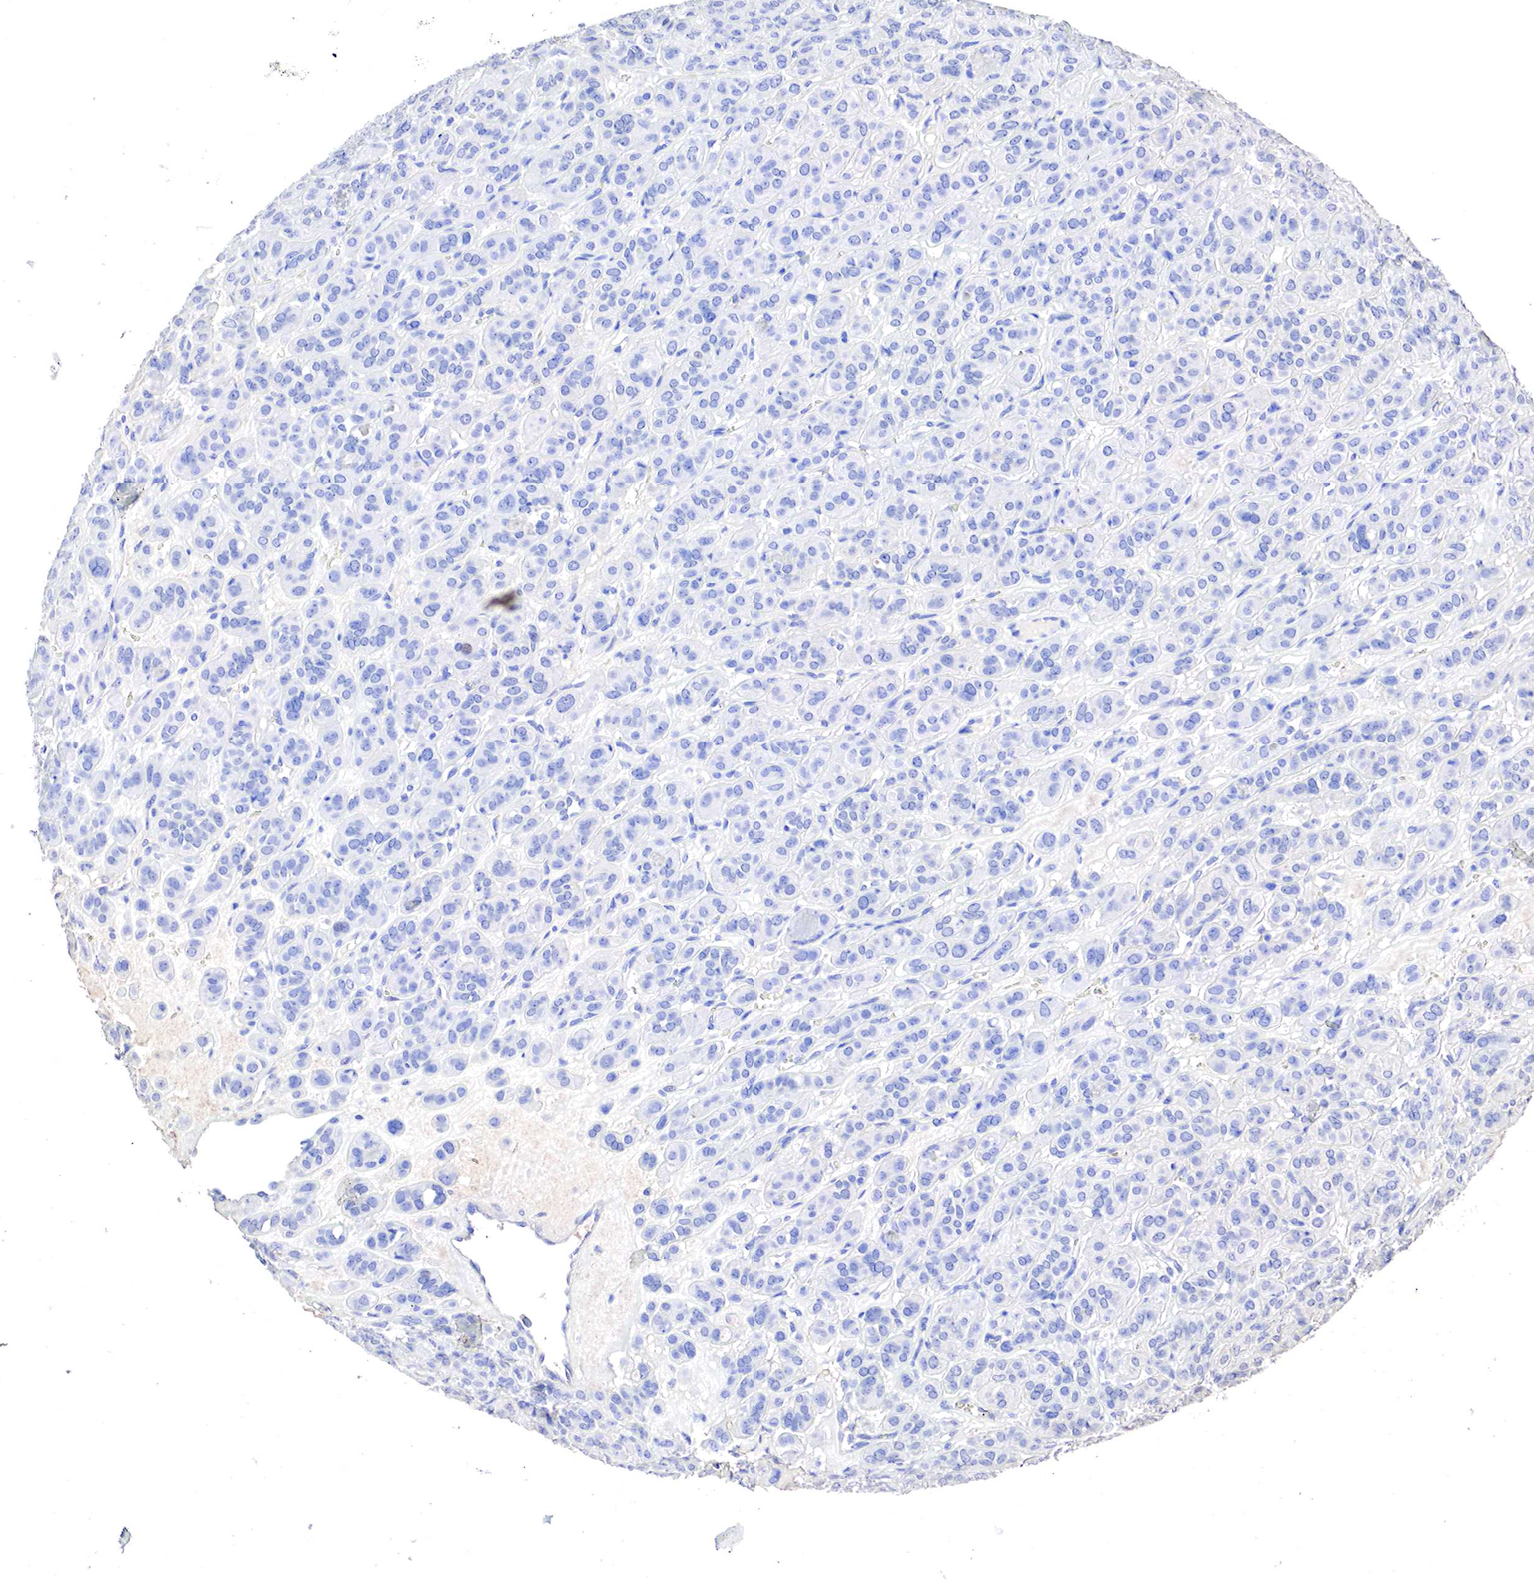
{"staining": {"intensity": "negative", "quantity": "none", "location": "none"}, "tissue": "thyroid cancer", "cell_type": "Tumor cells", "image_type": "cancer", "snomed": [{"axis": "morphology", "description": "Follicular adenoma carcinoma, NOS"}, {"axis": "topography", "description": "Thyroid gland"}], "caption": "Micrograph shows no protein staining in tumor cells of thyroid follicular adenoma carcinoma tissue.", "gene": "OTC", "patient": {"sex": "female", "age": 71}}